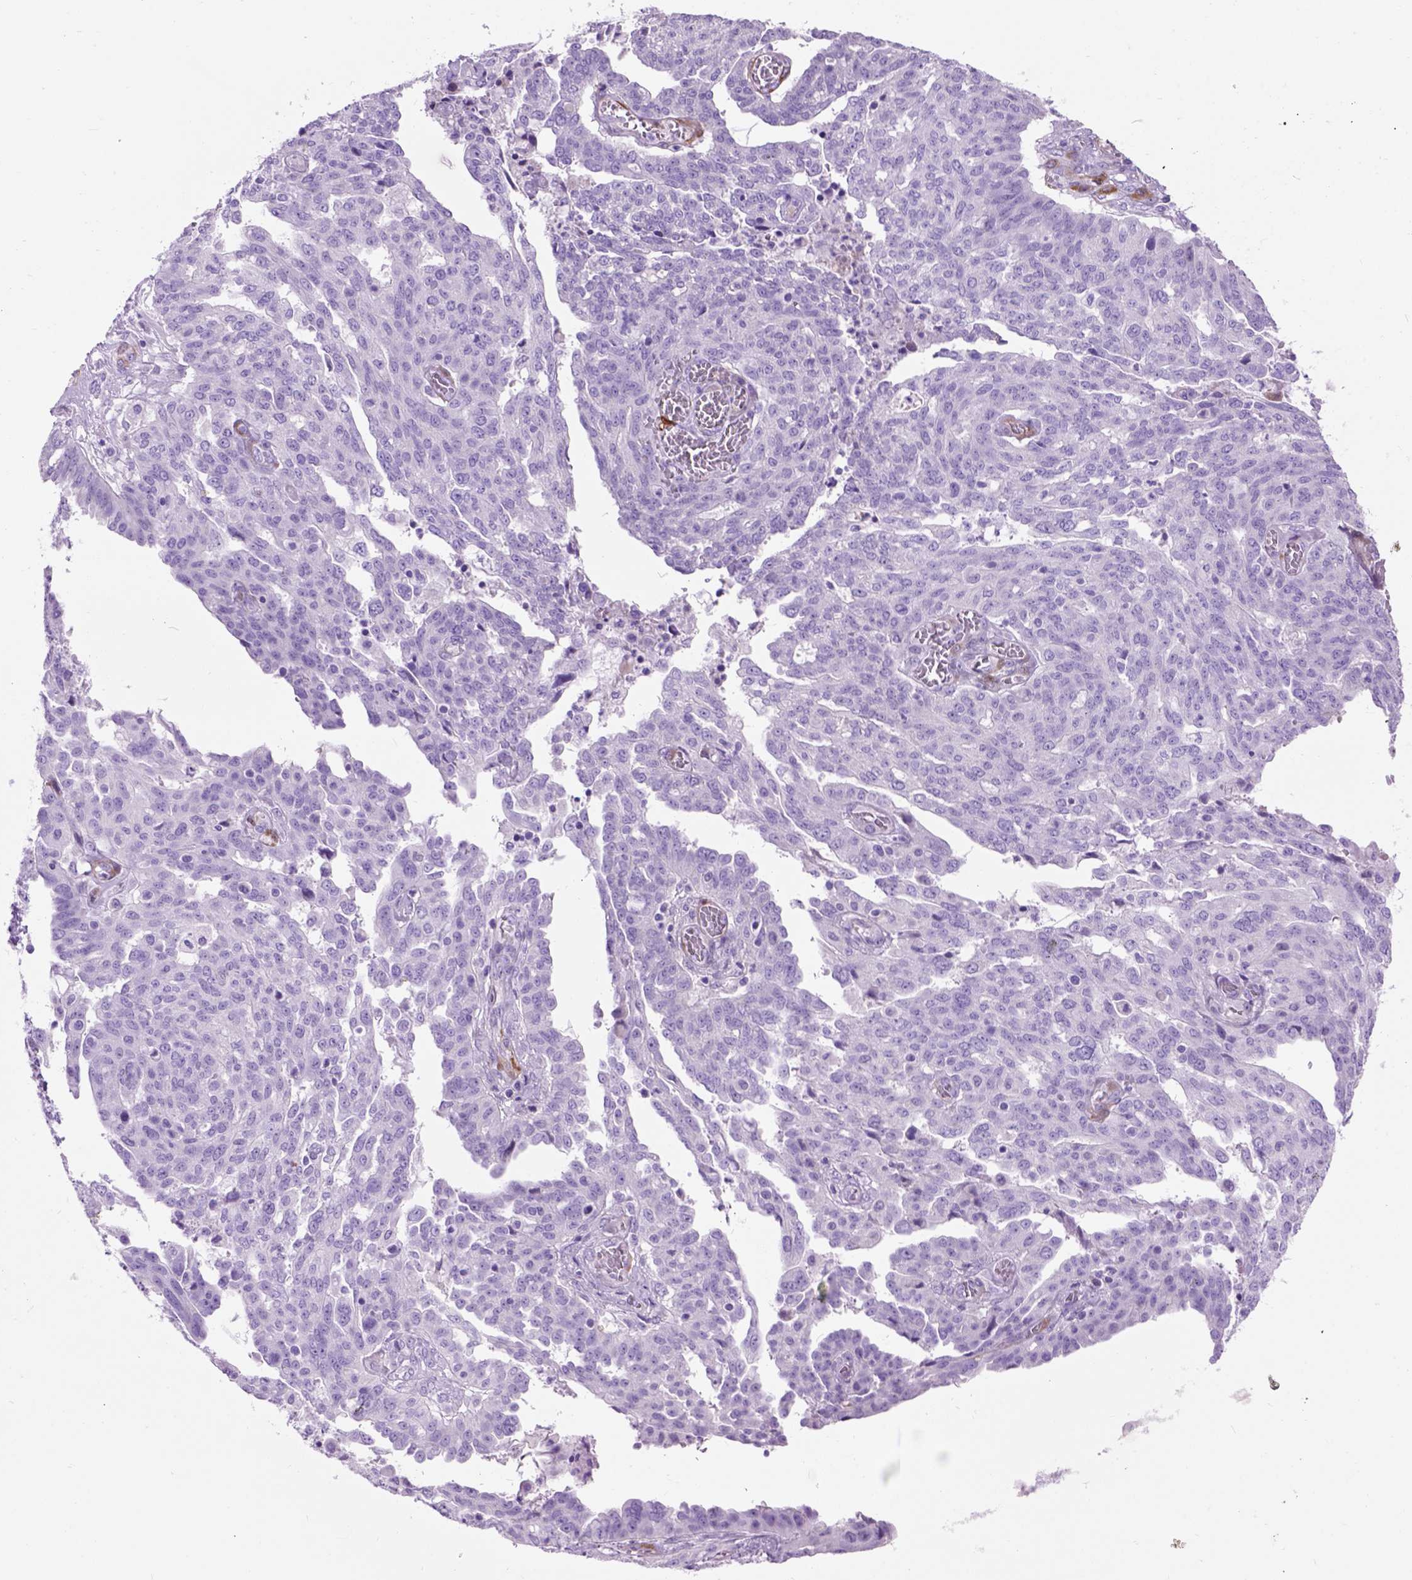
{"staining": {"intensity": "negative", "quantity": "none", "location": "none"}, "tissue": "ovarian cancer", "cell_type": "Tumor cells", "image_type": "cancer", "snomed": [{"axis": "morphology", "description": "Cystadenocarcinoma, serous, NOS"}, {"axis": "topography", "description": "Ovary"}], "caption": "The micrograph shows no significant staining in tumor cells of ovarian cancer (serous cystadenocarcinoma).", "gene": "MAPT", "patient": {"sex": "female", "age": 67}}